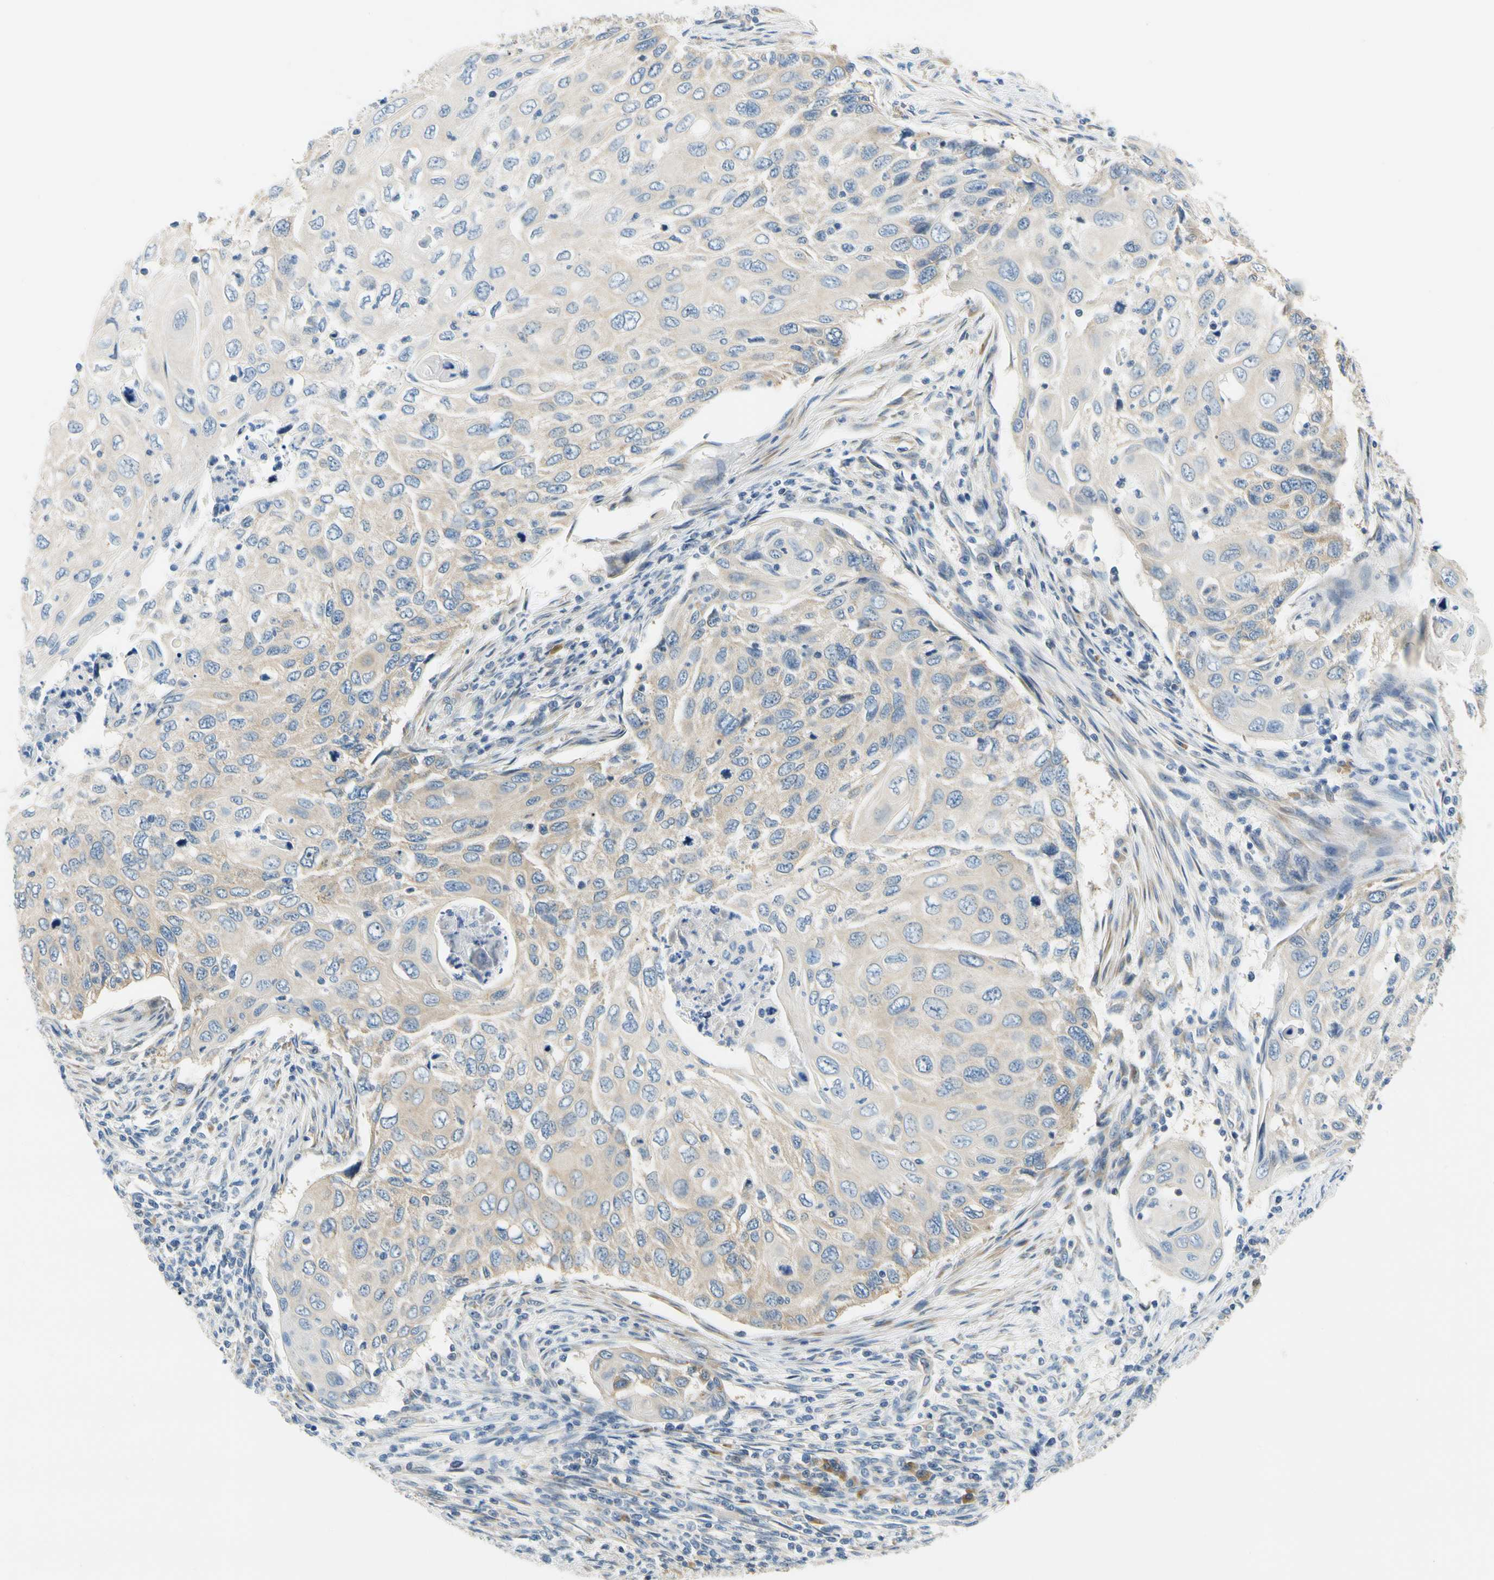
{"staining": {"intensity": "weak", "quantity": ">75%", "location": "cytoplasmic/membranous"}, "tissue": "cervical cancer", "cell_type": "Tumor cells", "image_type": "cancer", "snomed": [{"axis": "morphology", "description": "Squamous cell carcinoma, NOS"}, {"axis": "topography", "description": "Cervix"}], "caption": "Cervical cancer (squamous cell carcinoma) stained for a protein exhibits weak cytoplasmic/membranous positivity in tumor cells.", "gene": "LRRC47", "patient": {"sex": "female", "age": 70}}